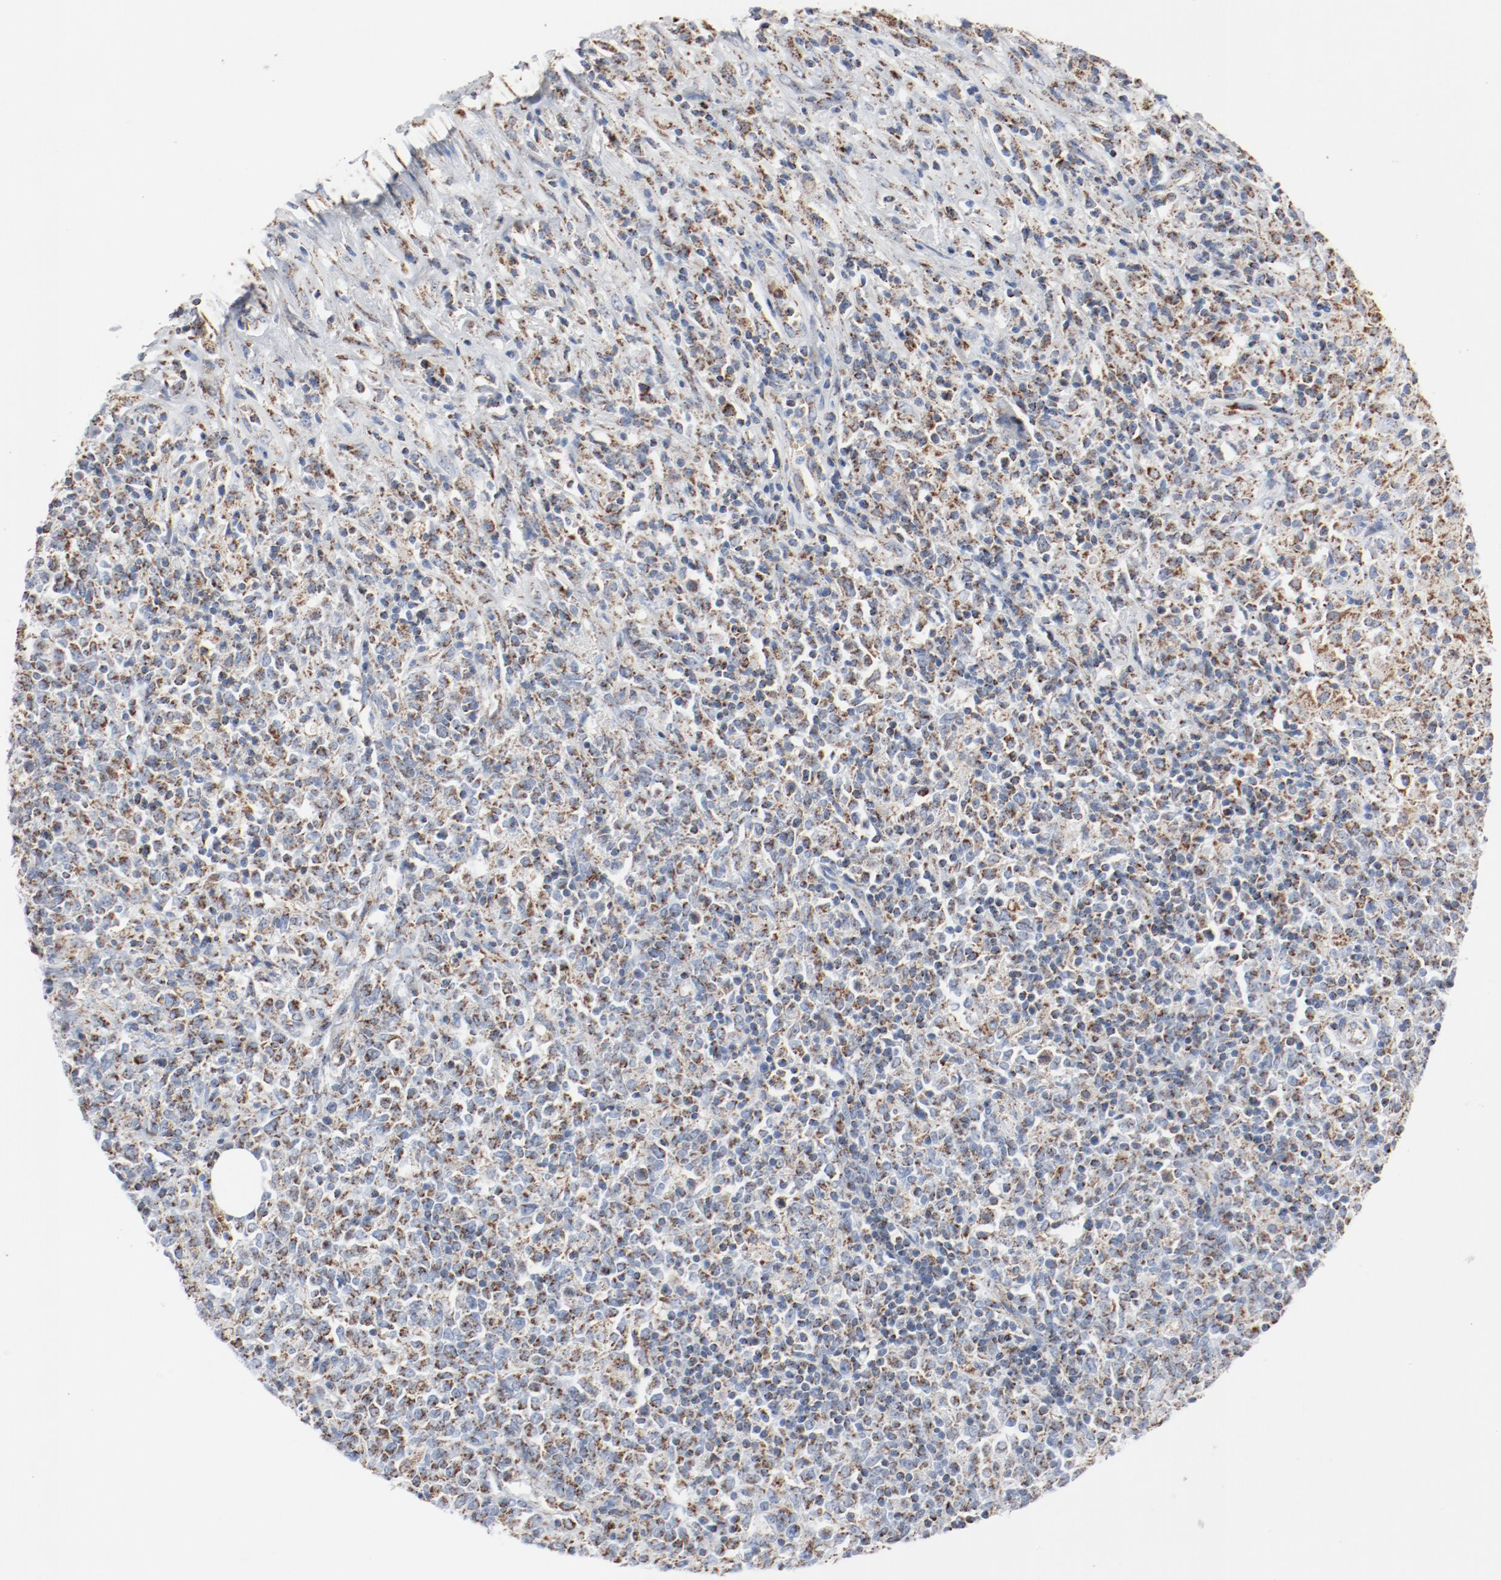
{"staining": {"intensity": "moderate", "quantity": "25%-75%", "location": "cytoplasmic/membranous"}, "tissue": "lymphoma", "cell_type": "Tumor cells", "image_type": "cancer", "snomed": [{"axis": "morphology", "description": "Malignant lymphoma, non-Hodgkin's type, High grade"}, {"axis": "topography", "description": "Lymph node"}], "caption": "IHC photomicrograph of neoplastic tissue: high-grade malignant lymphoma, non-Hodgkin's type stained using immunohistochemistry (IHC) reveals medium levels of moderate protein expression localized specifically in the cytoplasmic/membranous of tumor cells, appearing as a cytoplasmic/membranous brown color.", "gene": "NDUFB8", "patient": {"sex": "female", "age": 84}}